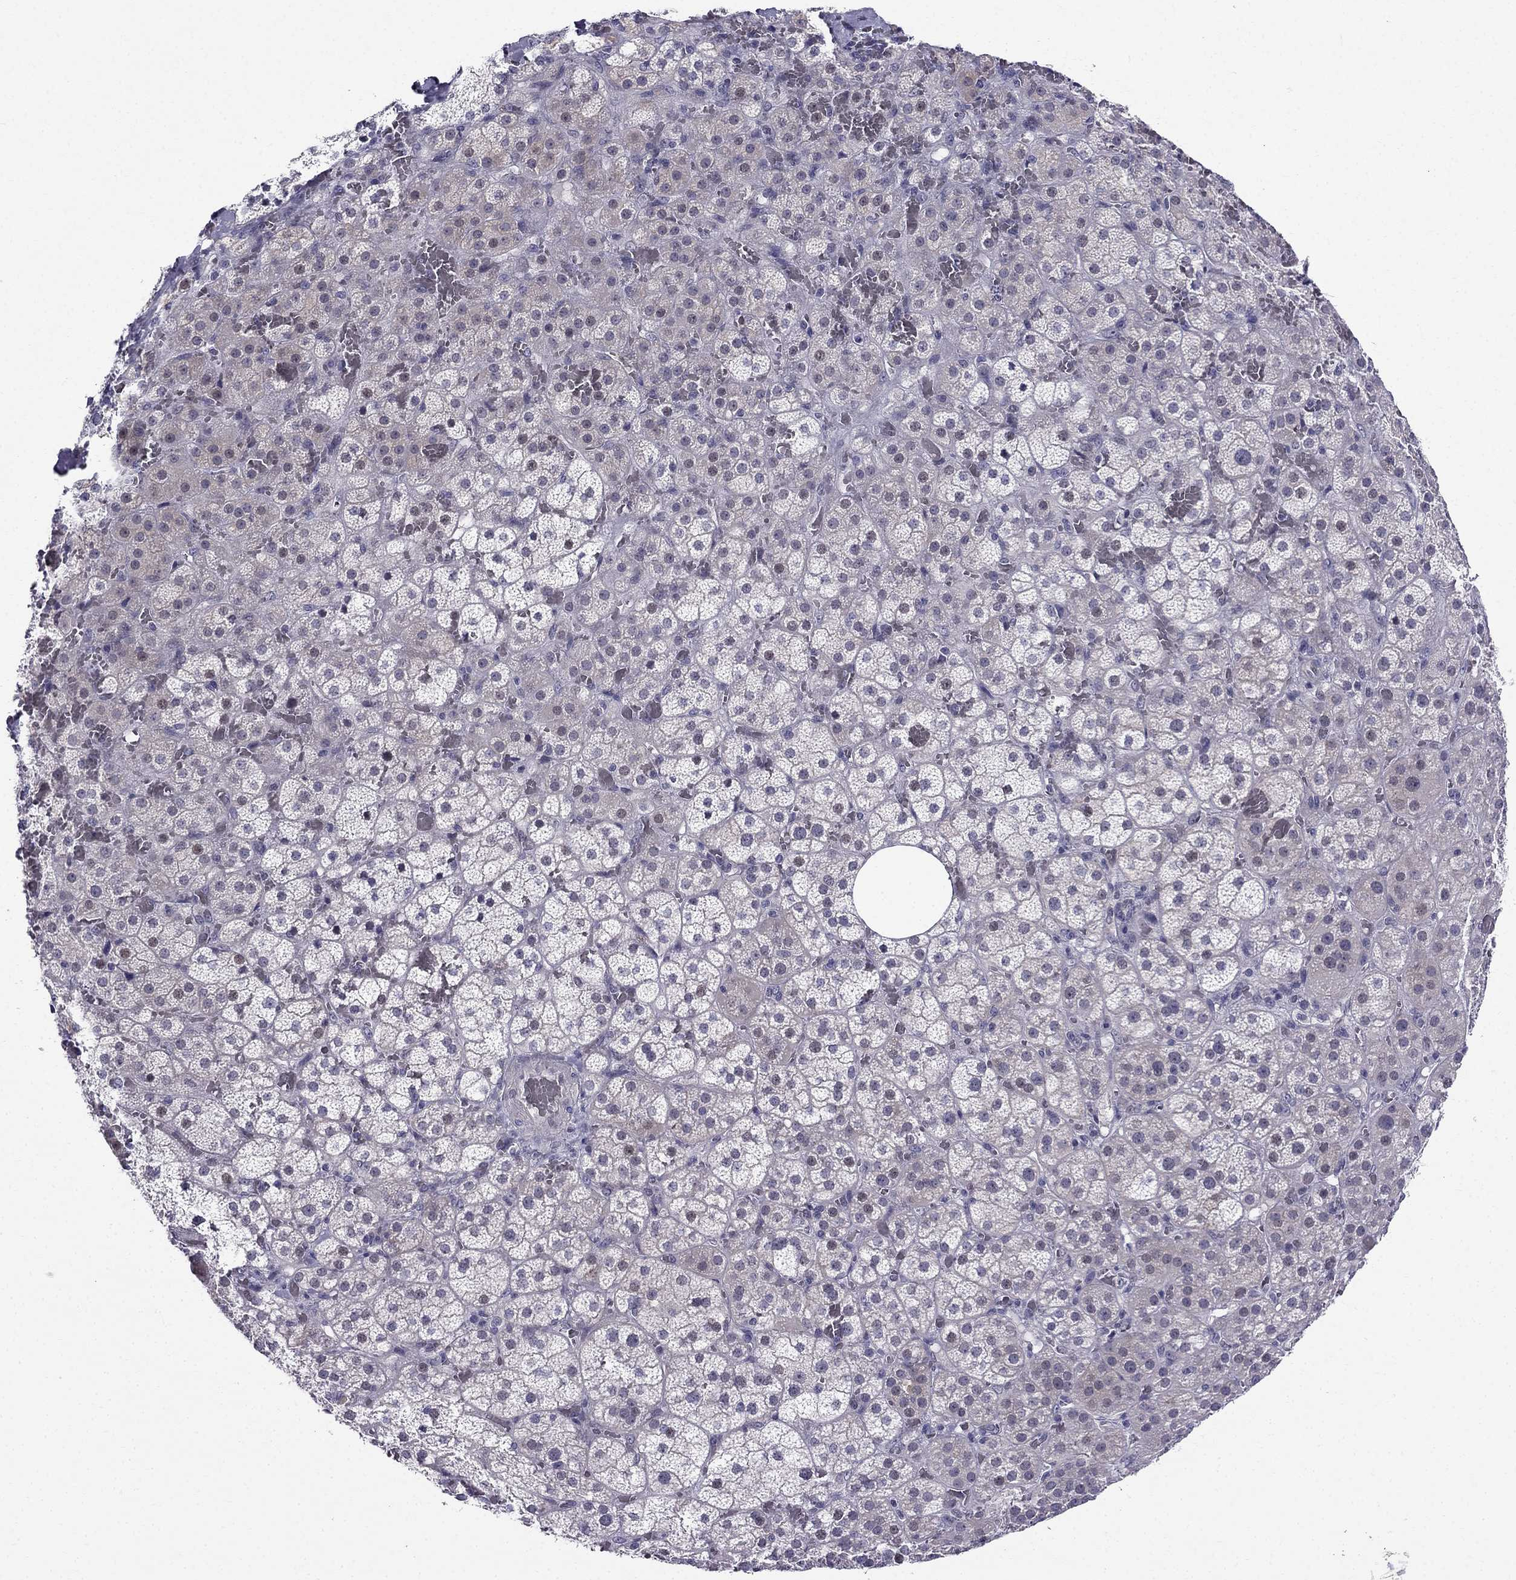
{"staining": {"intensity": "negative", "quantity": "none", "location": "none"}, "tissue": "adrenal gland", "cell_type": "Glandular cells", "image_type": "normal", "snomed": [{"axis": "morphology", "description": "Normal tissue, NOS"}, {"axis": "topography", "description": "Adrenal gland"}], "caption": "High power microscopy histopathology image of an immunohistochemistry micrograph of unremarkable adrenal gland, revealing no significant expression in glandular cells. (IHC, brightfield microscopy, high magnification).", "gene": "BAG5", "patient": {"sex": "male", "age": 57}}